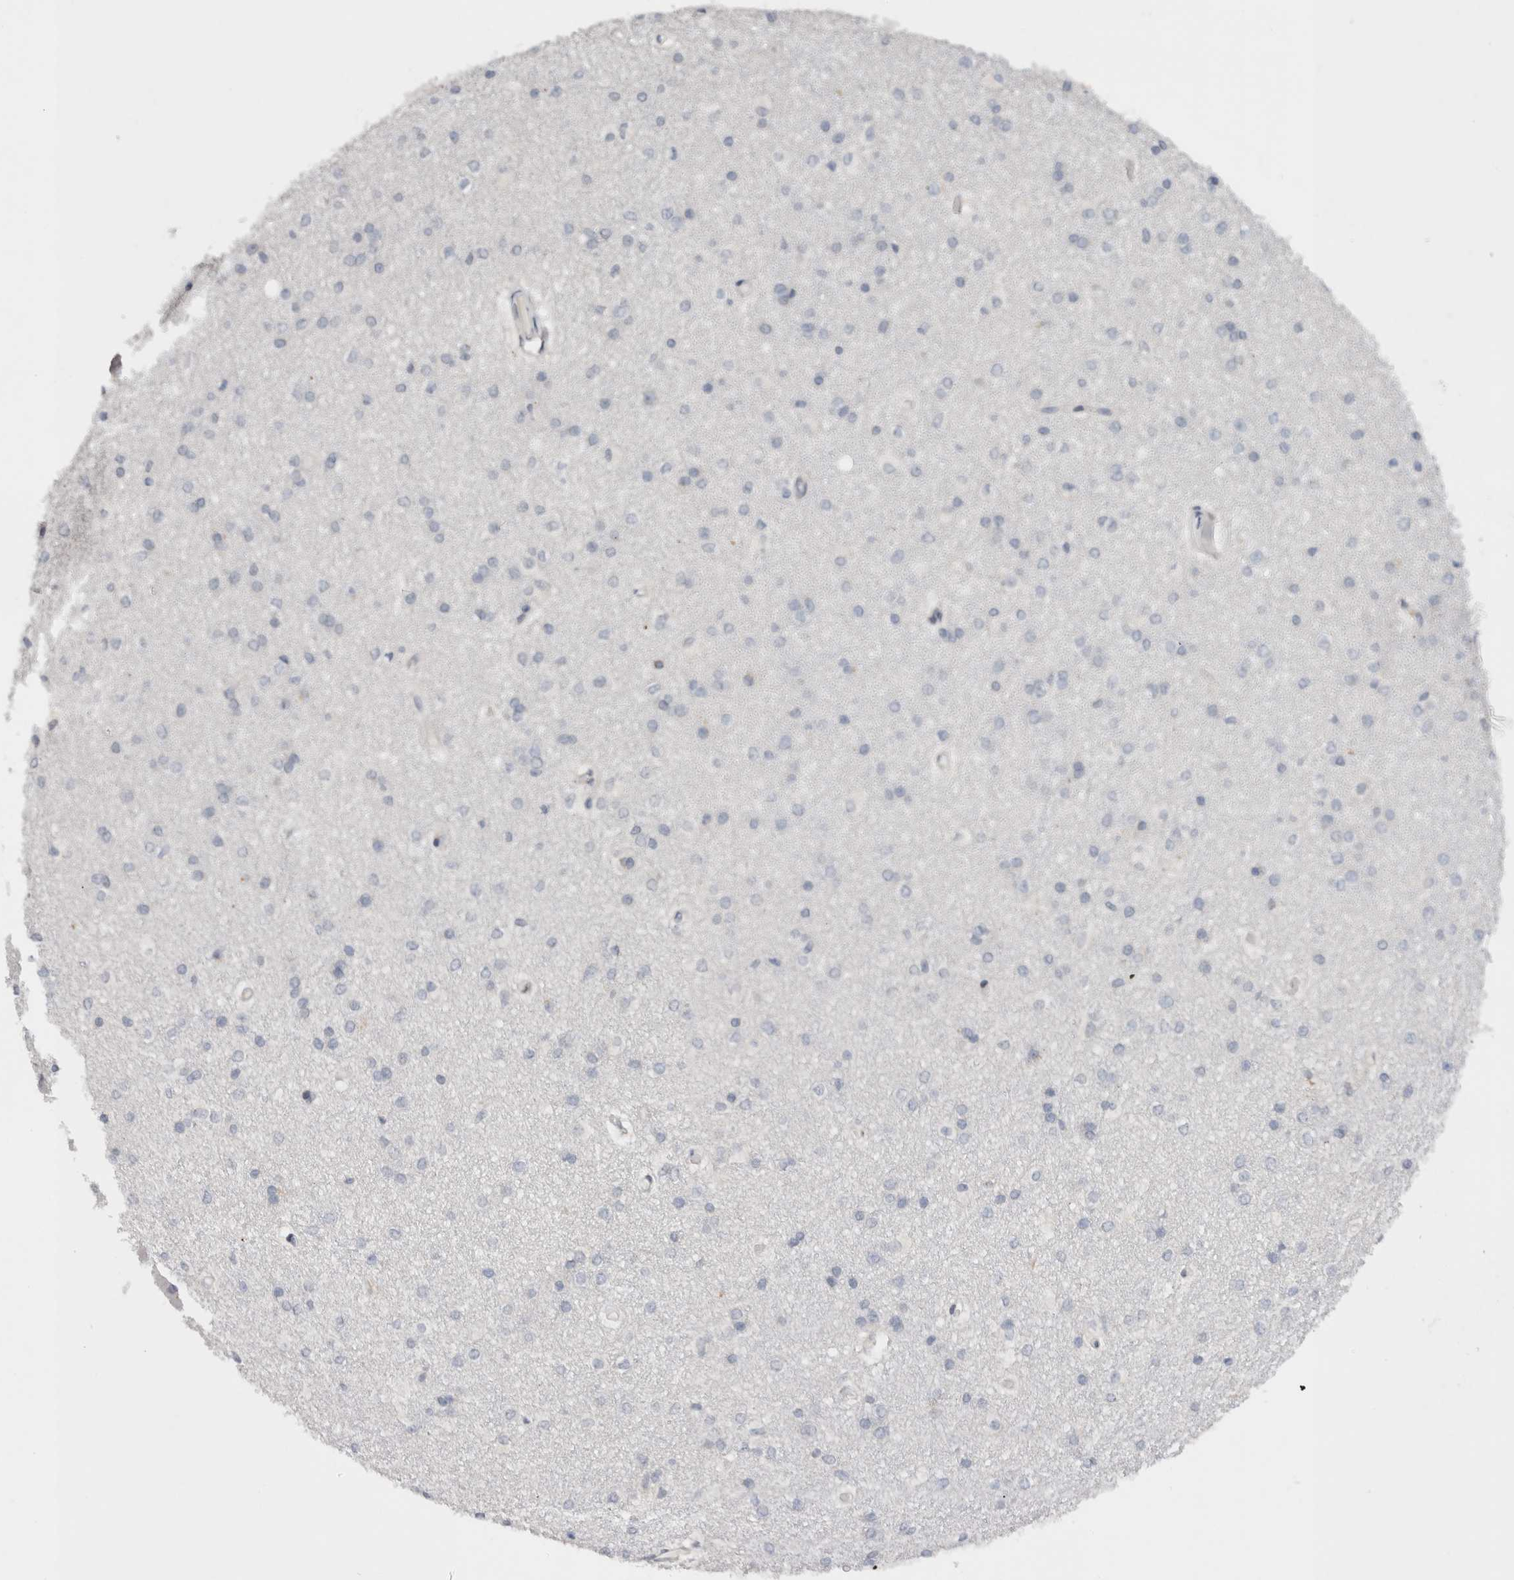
{"staining": {"intensity": "negative", "quantity": "none", "location": "none"}, "tissue": "caudate", "cell_type": "Glial cells", "image_type": "normal", "snomed": [{"axis": "morphology", "description": "Normal tissue, NOS"}, {"axis": "topography", "description": "Lateral ventricle wall"}], "caption": "High power microscopy histopathology image of an IHC photomicrograph of benign caudate, revealing no significant staining in glial cells.", "gene": "VCPIP1", "patient": {"sex": "female", "age": 19}}